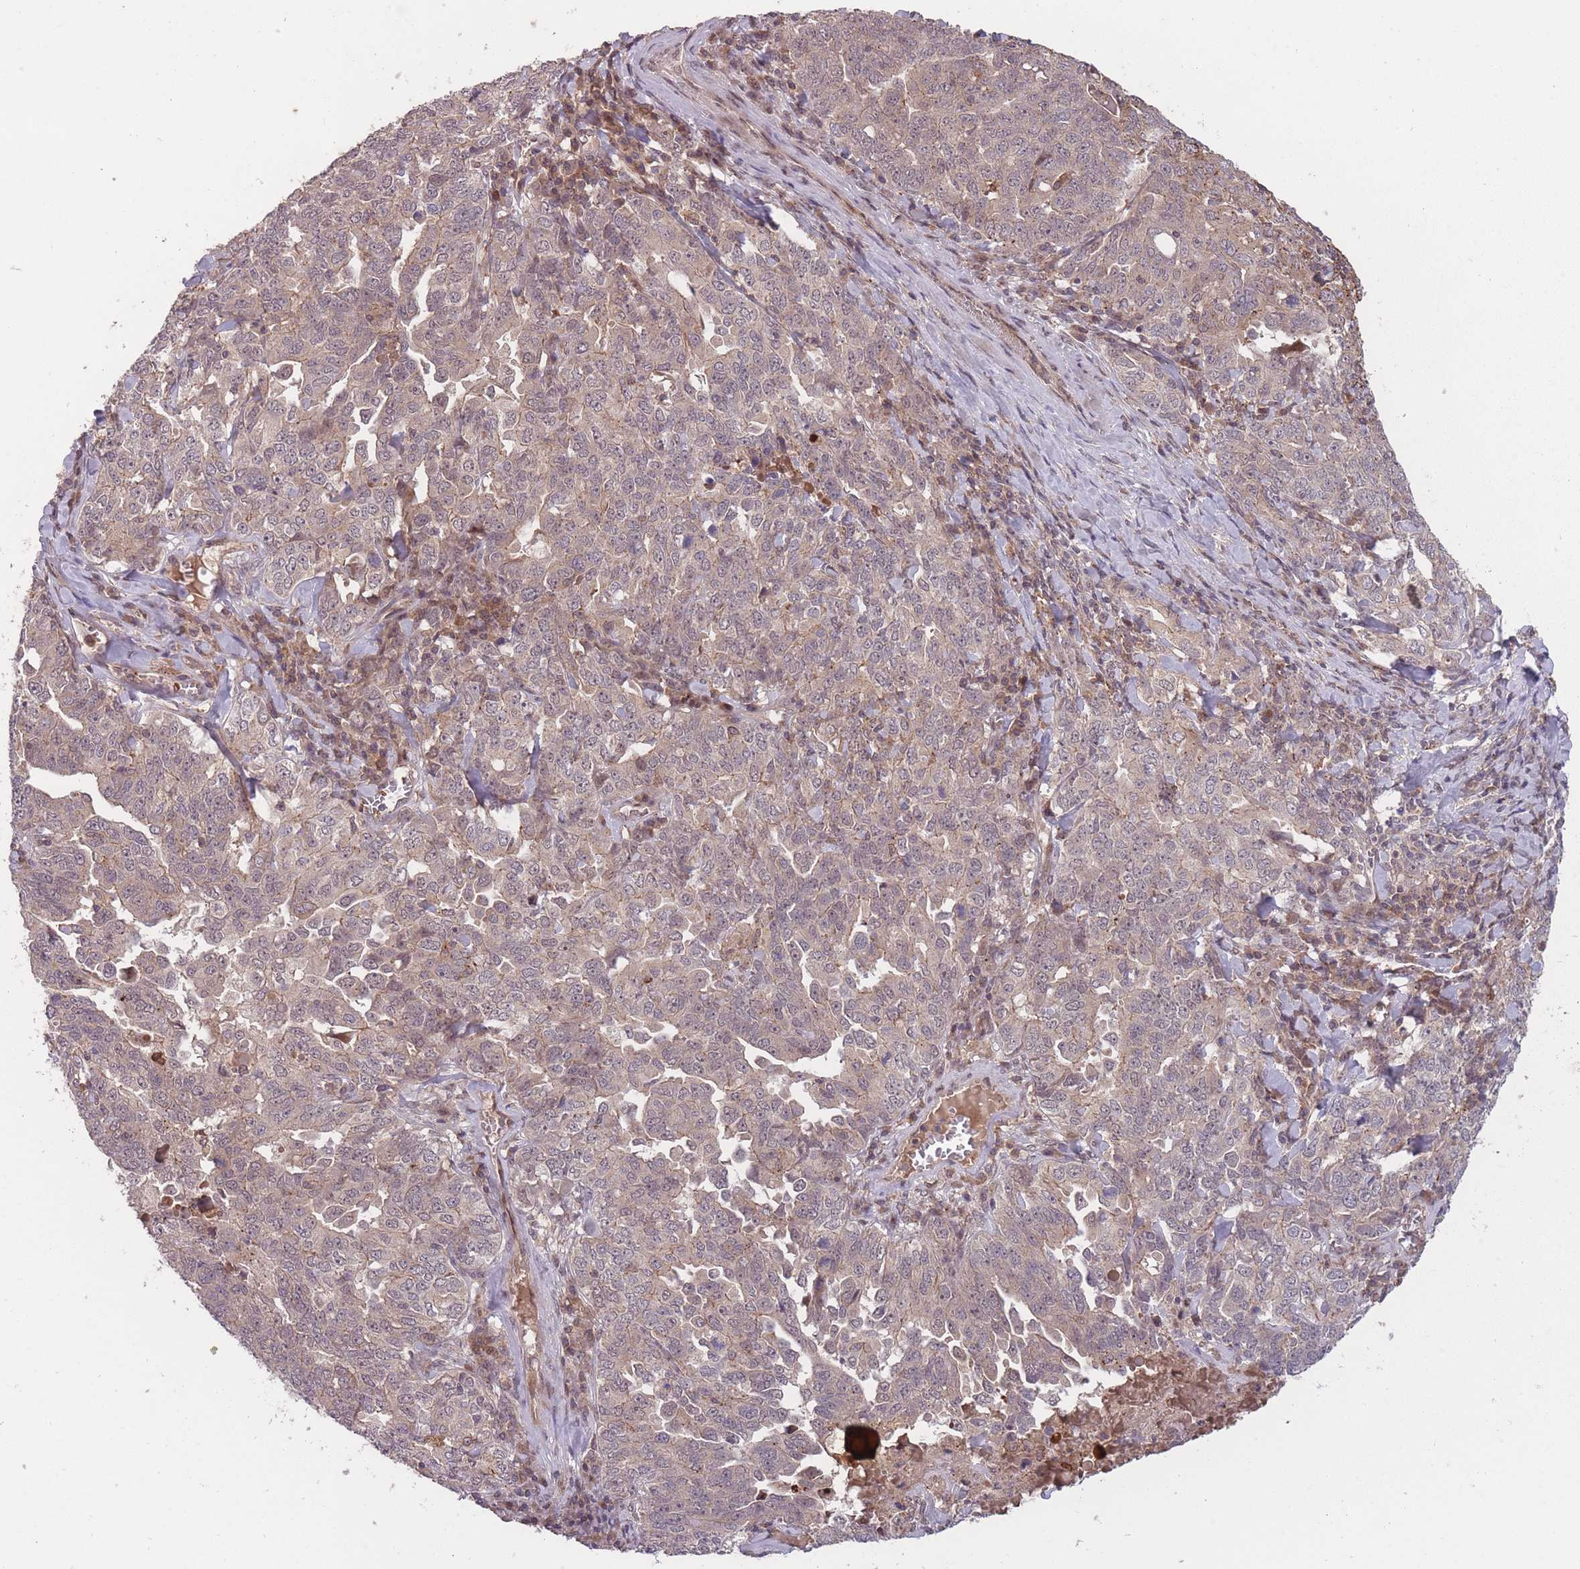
{"staining": {"intensity": "weak", "quantity": "25%-75%", "location": "cytoplasmic/membranous"}, "tissue": "ovarian cancer", "cell_type": "Tumor cells", "image_type": "cancer", "snomed": [{"axis": "morphology", "description": "Carcinoma, endometroid"}, {"axis": "topography", "description": "Ovary"}], "caption": "The histopathology image demonstrates a brown stain indicating the presence of a protein in the cytoplasmic/membranous of tumor cells in endometroid carcinoma (ovarian). (Stains: DAB in brown, nuclei in blue, Microscopy: brightfield microscopy at high magnification).", "gene": "SECTM1", "patient": {"sex": "female", "age": 62}}